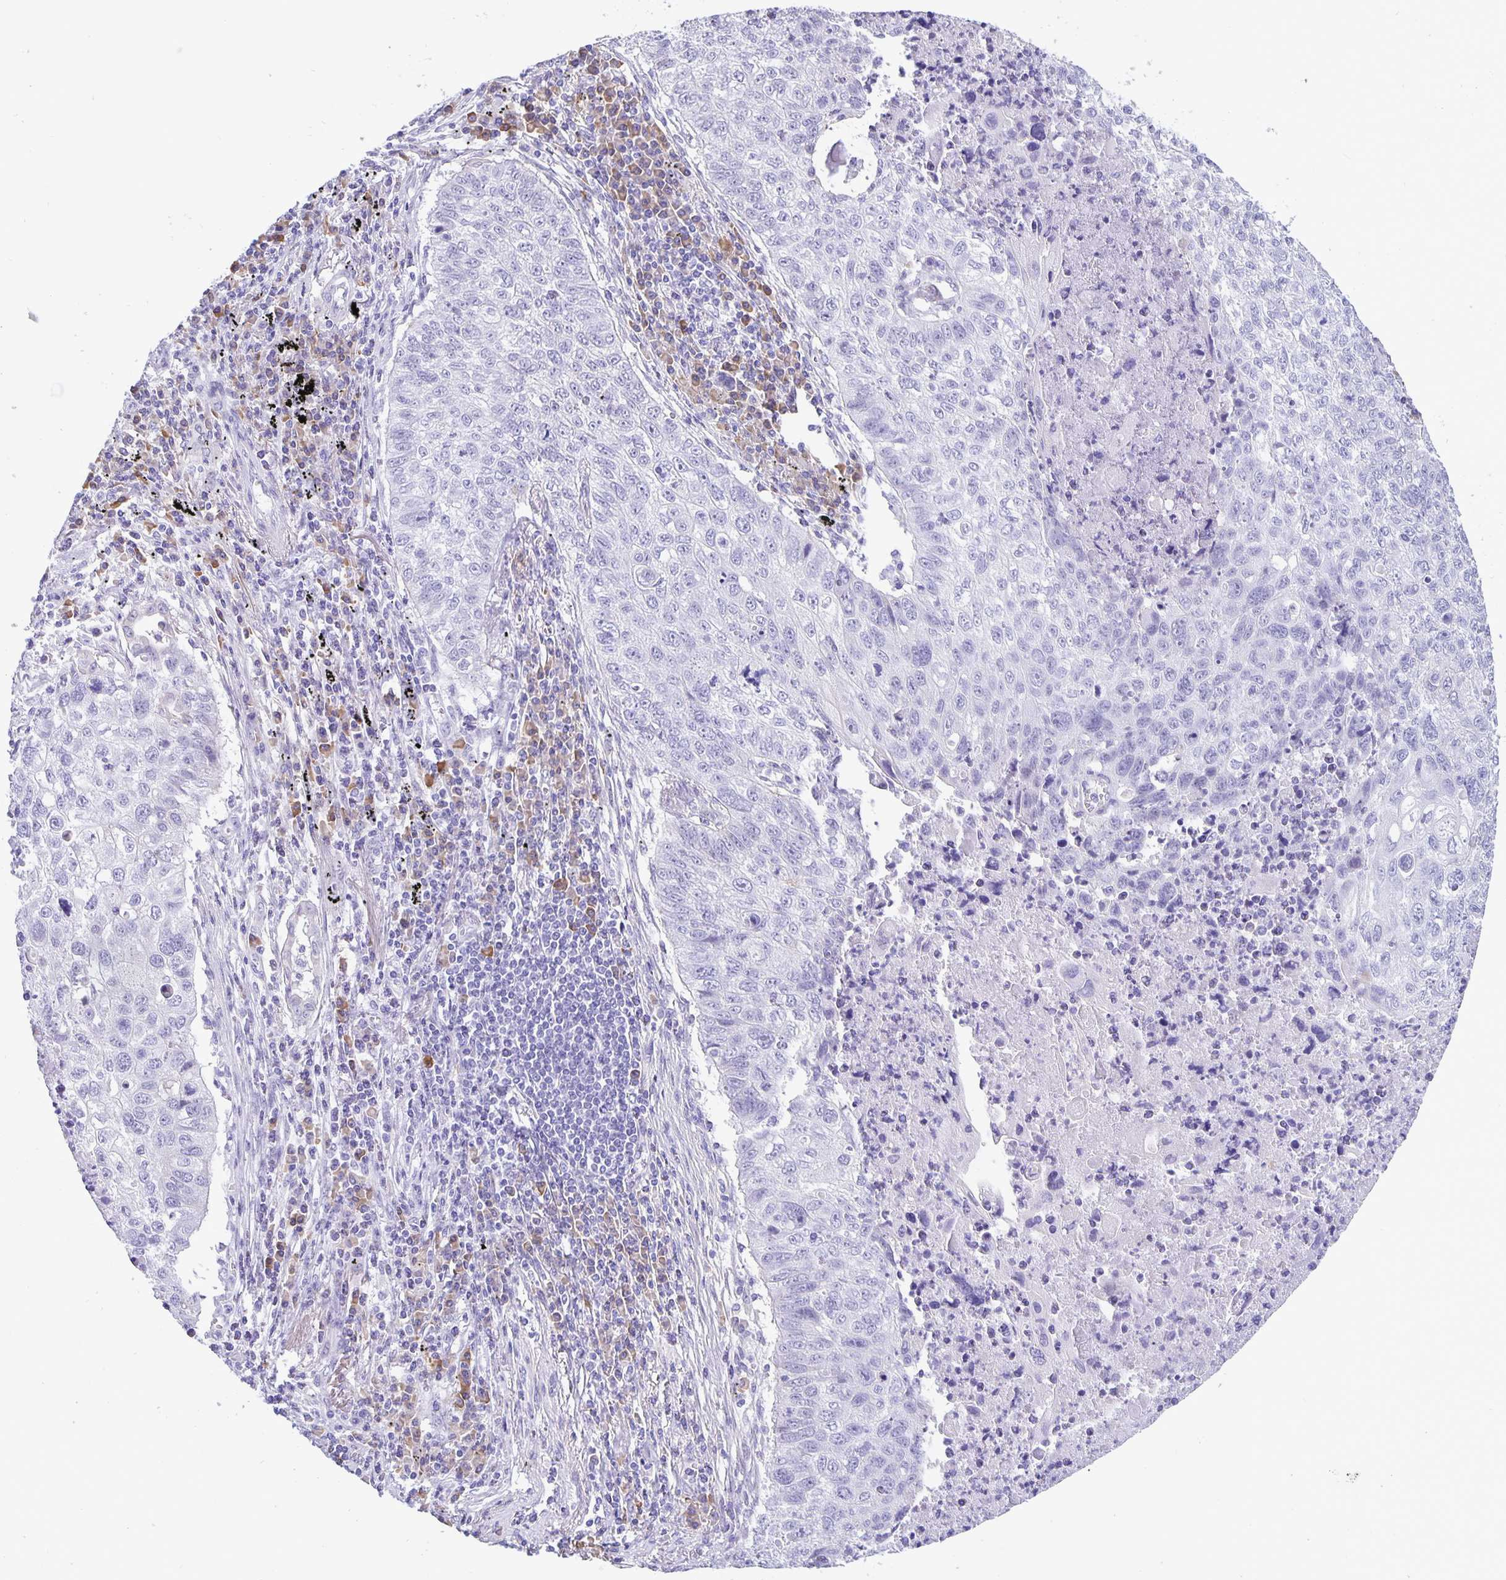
{"staining": {"intensity": "negative", "quantity": "none", "location": "none"}, "tissue": "lung cancer", "cell_type": "Tumor cells", "image_type": "cancer", "snomed": [{"axis": "morphology", "description": "Normal morphology"}, {"axis": "morphology", "description": "Aneuploidy"}, {"axis": "morphology", "description": "Squamous cell carcinoma, NOS"}, {"axis": "topography", "description": "Lymph node"}, {"axis": "topography", "description": "Lung"}], "caption": "IHC photomicrograph of human lung squamous cell carcinoma stained for a protein (brown), which shows no expression in tumor cells. Brightfield microscopy of immunohistochemistry (IHC) stained with DAB (brown) and hematoxylin (blue), captured at high magnification.", "gene": "ERMN", "patient": {"sex": "female", "age": 76}}